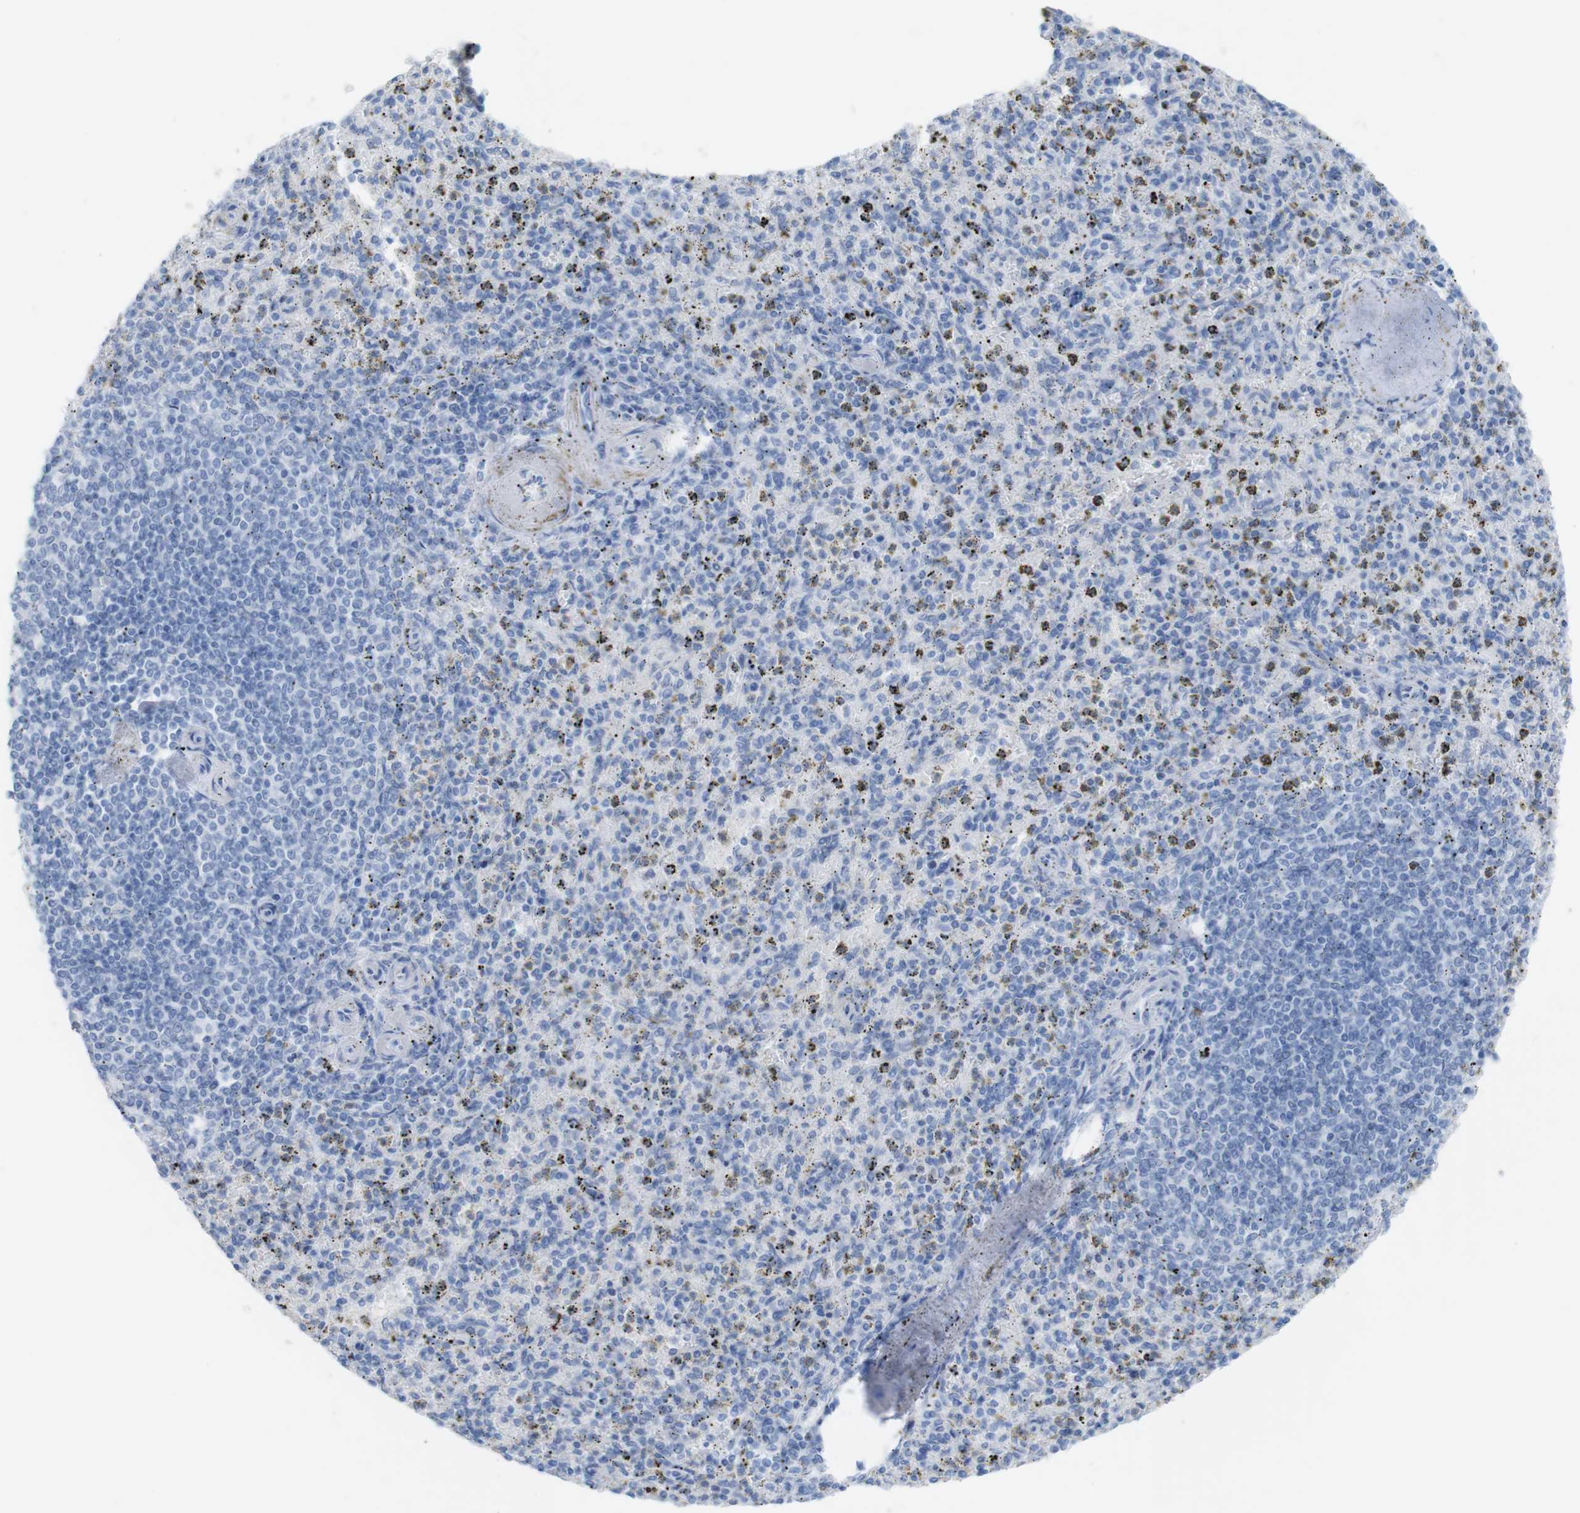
{"staining": {"intensity": "negative", "quantity": "none", "location": "none"}, "tissue": "spleen", "cell_type": "Cells in red pulp", "image_type": "normal", "snomed": [{"axis": "morphology", "description": "Normal tissue, NOS"}, {"axis": "topography", "description": "Spleen"}], "caption": "Photomicrograph shows no protein staining in cells in red pulp of normal spleen.", "gene": "MYH7", "patient": {"sex": "male", "age": 72}}